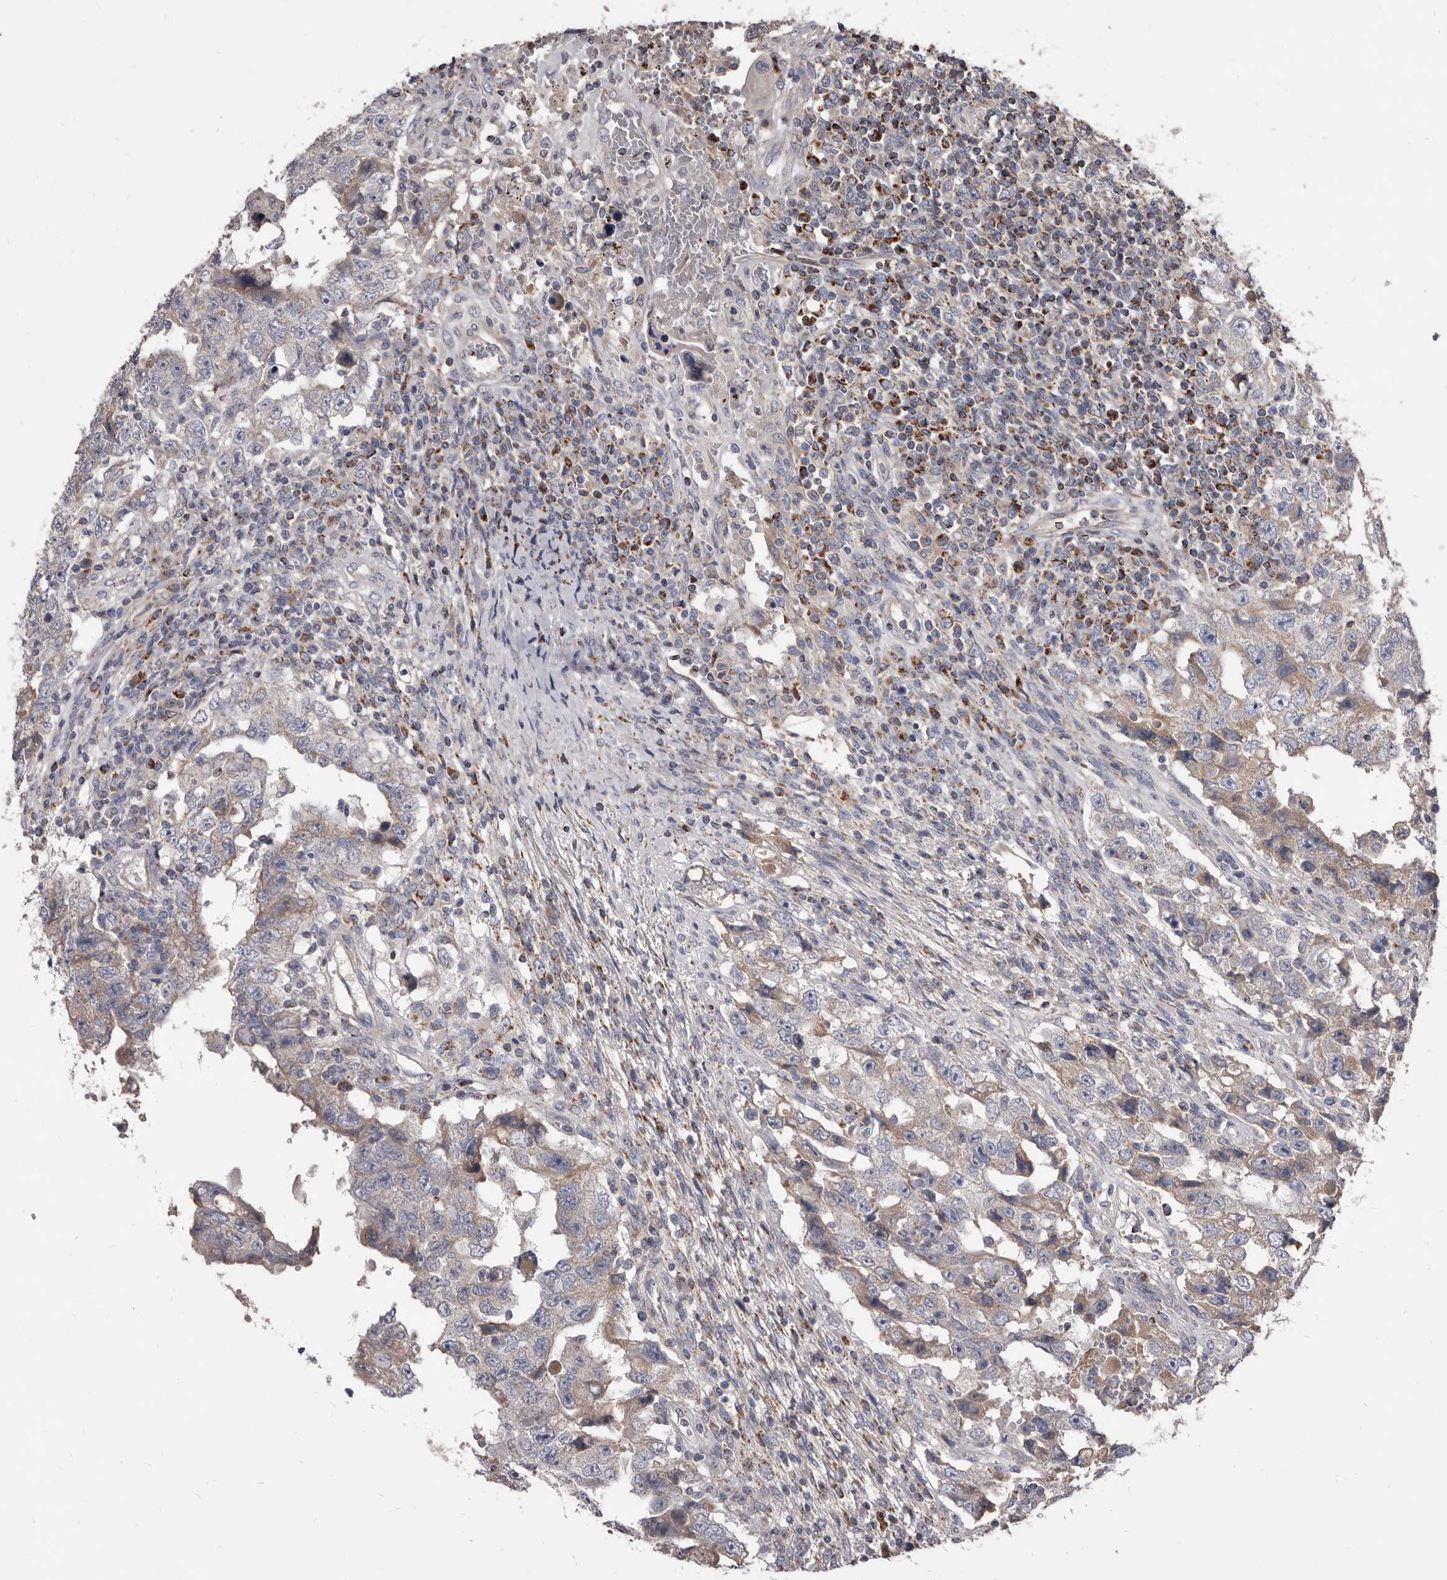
{"staining": {"intensity": "weak", "quantity": "25%-75%", "location": "cytoplasmic/membranous"}, "tissue": "testis cancer", "cell_type": "Tumor cells", "image_type": "cancer", "snomed": [{"axis": "morphology", "description": "Carcinoma, Embryonal, NOS"}, {"axis": "topography", "description": "Testis"}], "caption": "Immunohistochemistry (IHC) micrograph of human testis cancer (embryonal carcinoma) stained for a protein (brown), which exhibits low levels of weak cytoplasmic/membranous expression in approximately 25%-75% of tumor cells.", "gene": "ALDH5A1", "patient": {"sex": "male", "age": 26}}